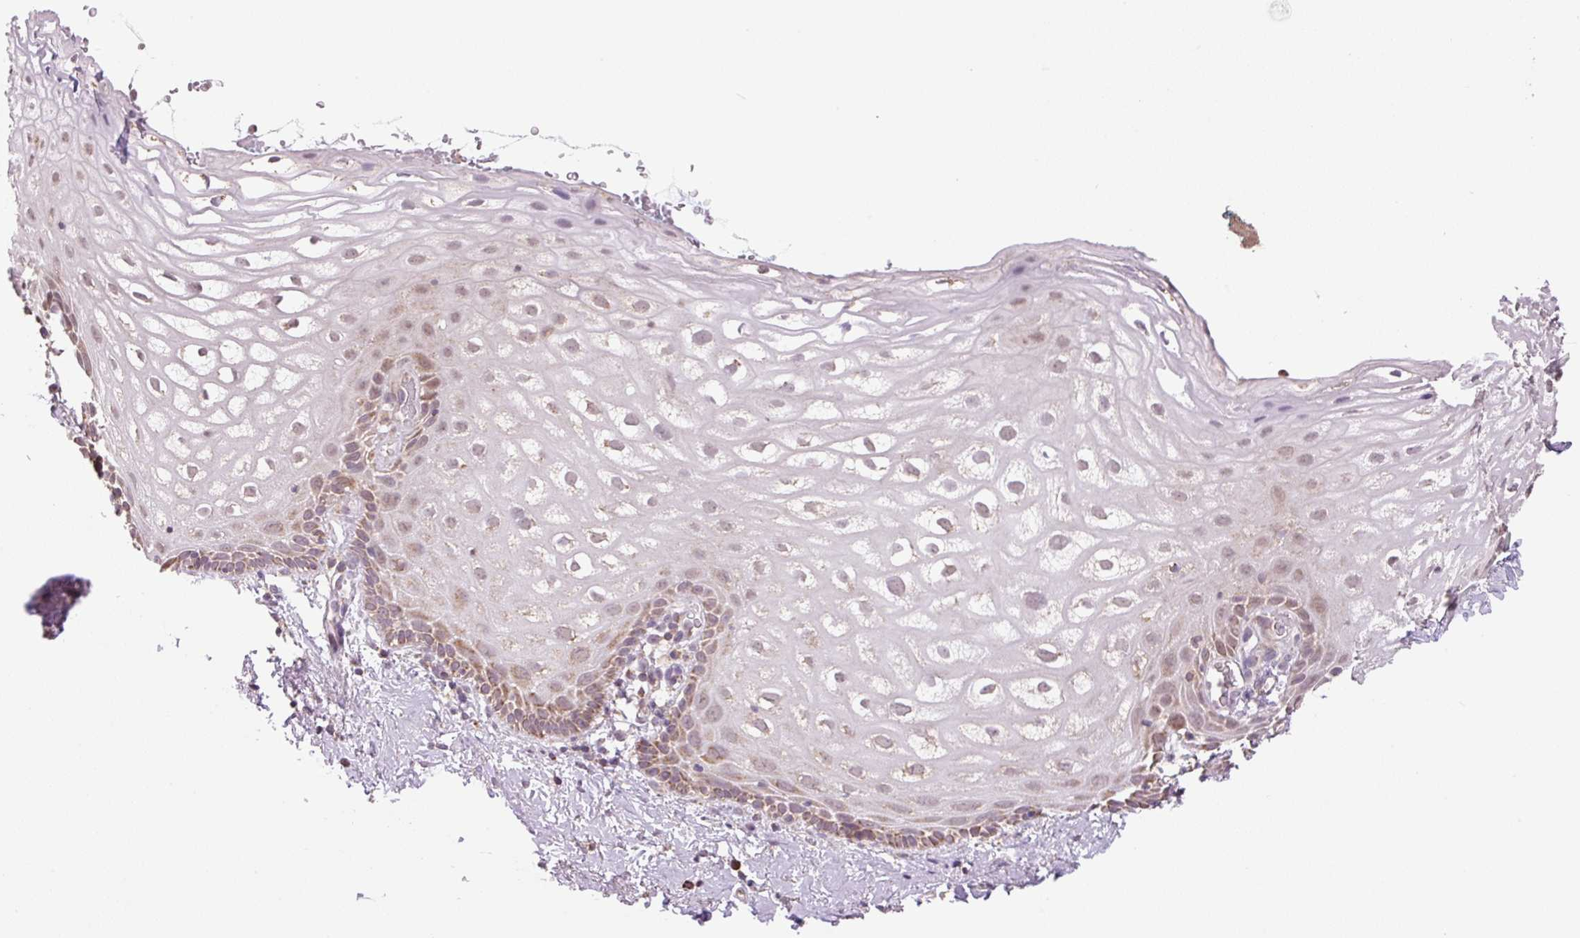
{"staining": {"intensity": "moderate", "quantity": "25%-75%", "location": "cytoplasmic/membranous,nuclear"}, "tissue": "vagina", "cell_type": "Squamous epithelial cells", "image_type": "normal", "snomed": [{"axis": "morphology", "description": "Normal tissue, NOS"}, {"axis": "morphology", "description": "Adenocarcinoma, NOS"}, {"axis": "topography", "description": "Rectum"}, {"axis": "topography", "description": "Vagina"}, {"axis": "topography", "description": "Peripheral nerve tissue"}], "caption": "Squamous epithelial cells display moderate cytoplasmic/membranous,nuclear expression in approximately 25%-75% of cells in benign vagina.", "gene": "SGF29", "patient": {"sex": "female", "age": 71}}